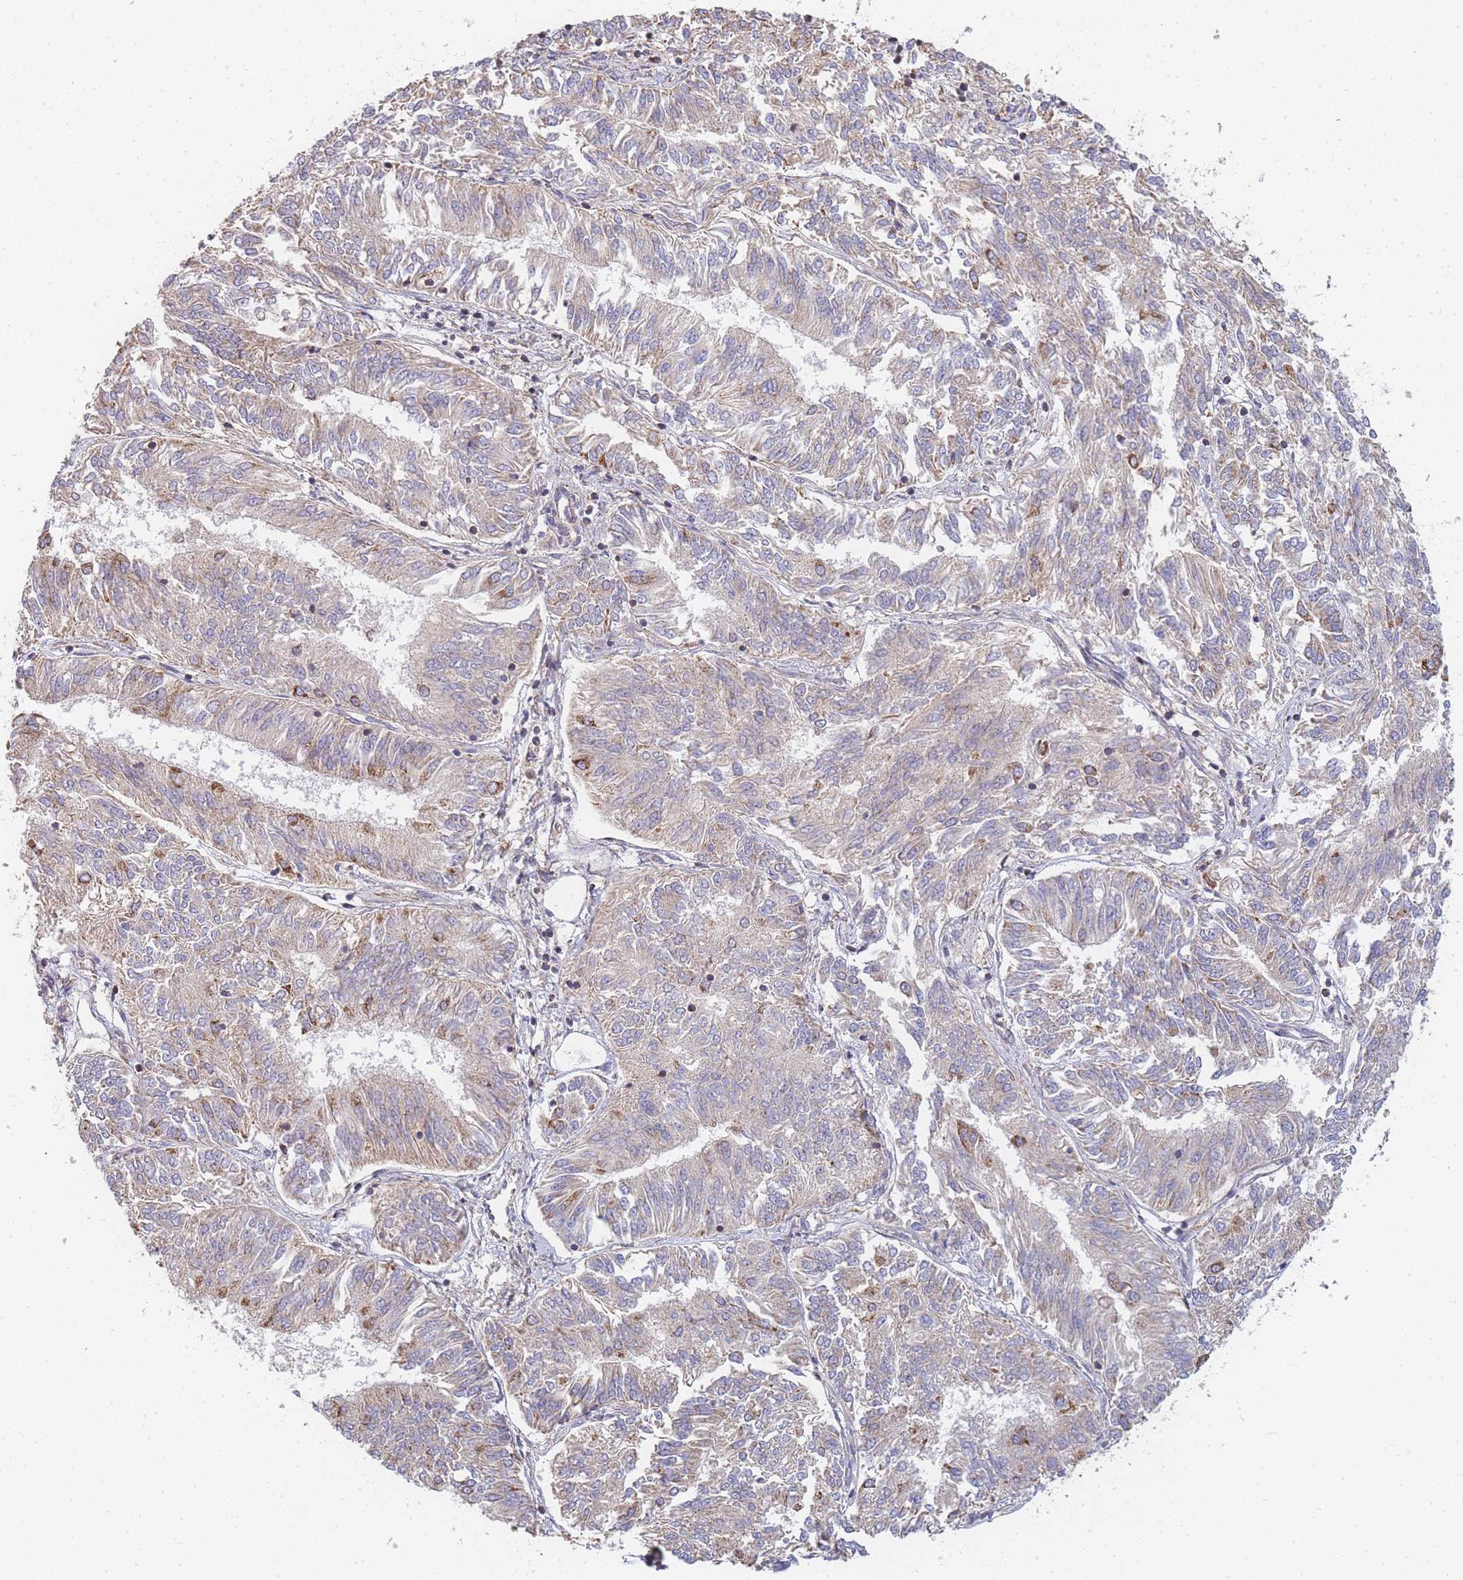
{"staining": {"intensity": "weak", "quantity": "<25%", "location": "cytoplasmic/membranous"}, "tissue": "endometrial cancer", "cell_type": "Tumor cells", "image_type": "cancer", "snomed": [{"axis": "morphology", "description": "Adenocarcinoma, NOS"}, {"axis": "topography", "description": "Endometrium"}], "caption": "Adenocarcinoma (endometrial) was stained to show a protein in brown. There is no significant staining in tumor cells. (DAB immunohistochemistry (IHC), high magnification).", "gene": "ADCY9", "patient": {"sex": "female", "age": 58}}